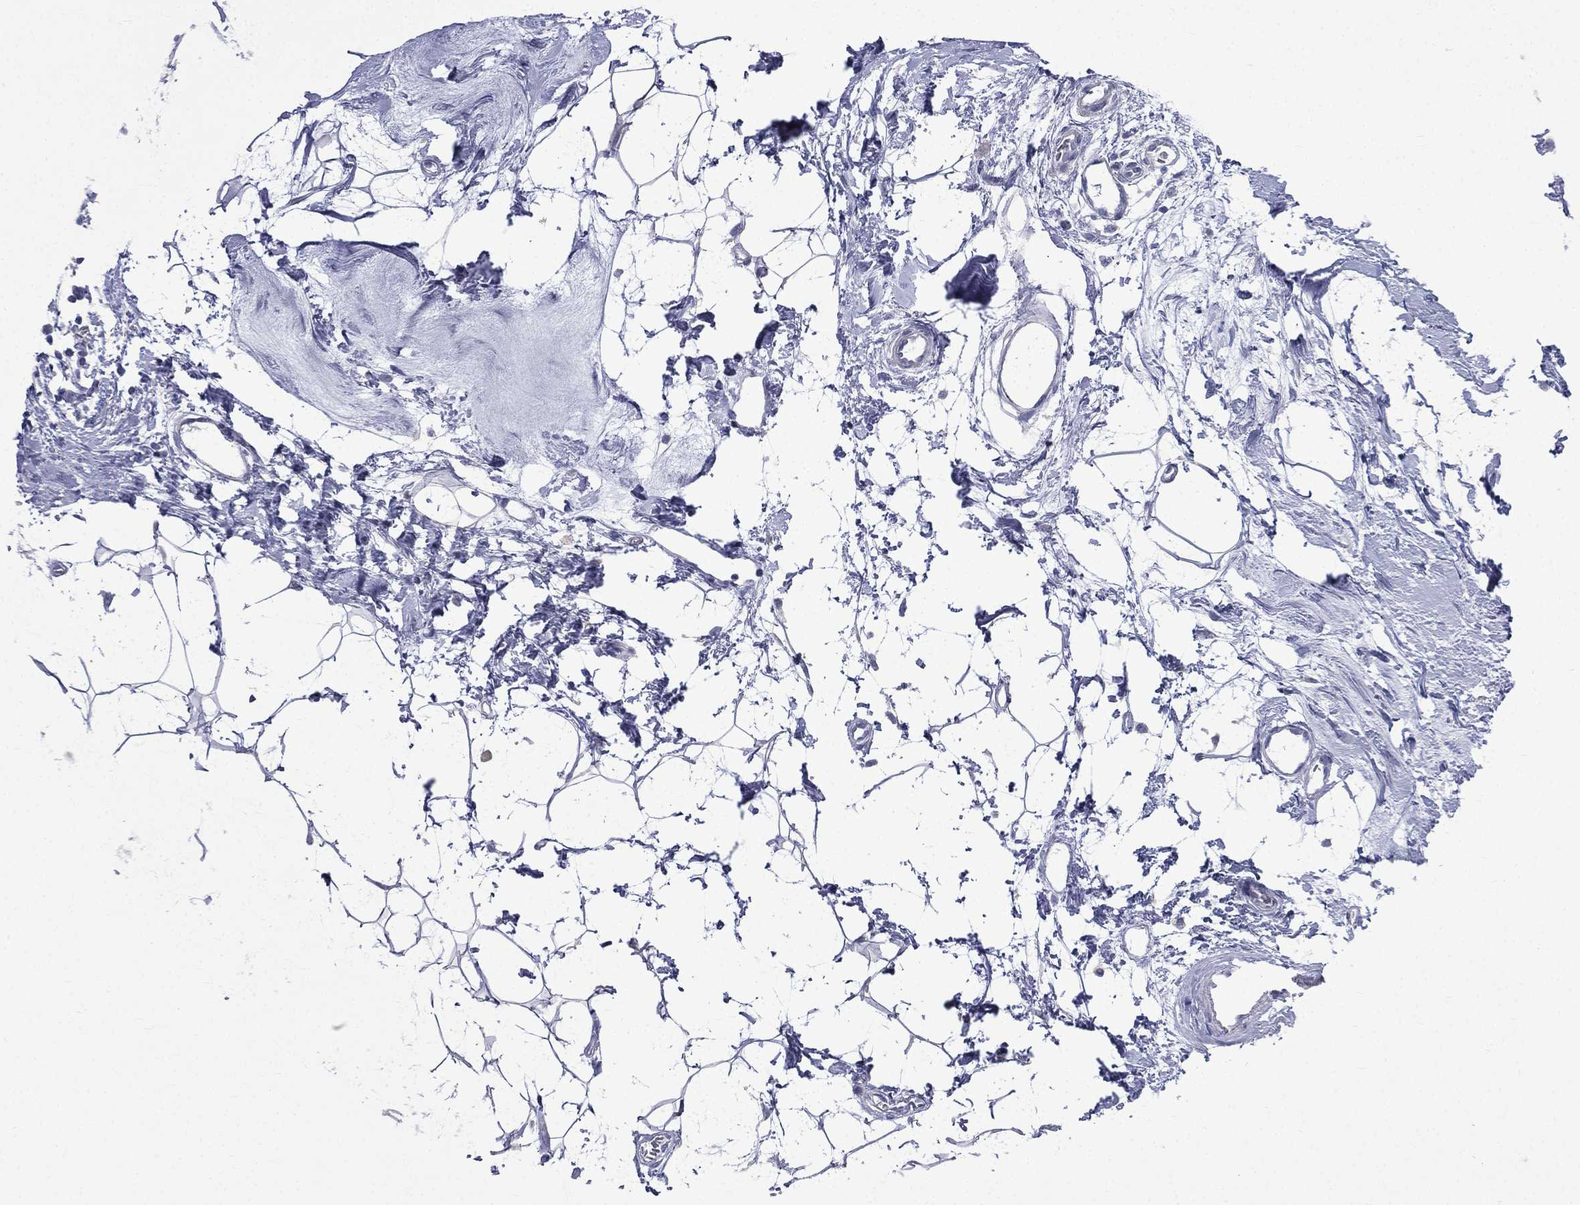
{"staining": {"intensity": "negative", "quantity": "none", "location": "none"}, "tissue": "breast cancer", "cell_type": "Tumor cells", "image_type": "cancer", "snomed": [{"axis": "morphology", "description": "Normal tissue, NOS"}, {"axis": "morphology", "description": "Duct carcinoma"}, {"axis": "topography", "description": "Breast"}], "caption": "This is a micrograph of IHC staining of breast cancer (infiltrating ductal carcinoma), which shows no expression in tumor cells.", "gene": "CES2", "patient": {"sex": "female", "age": 40}}